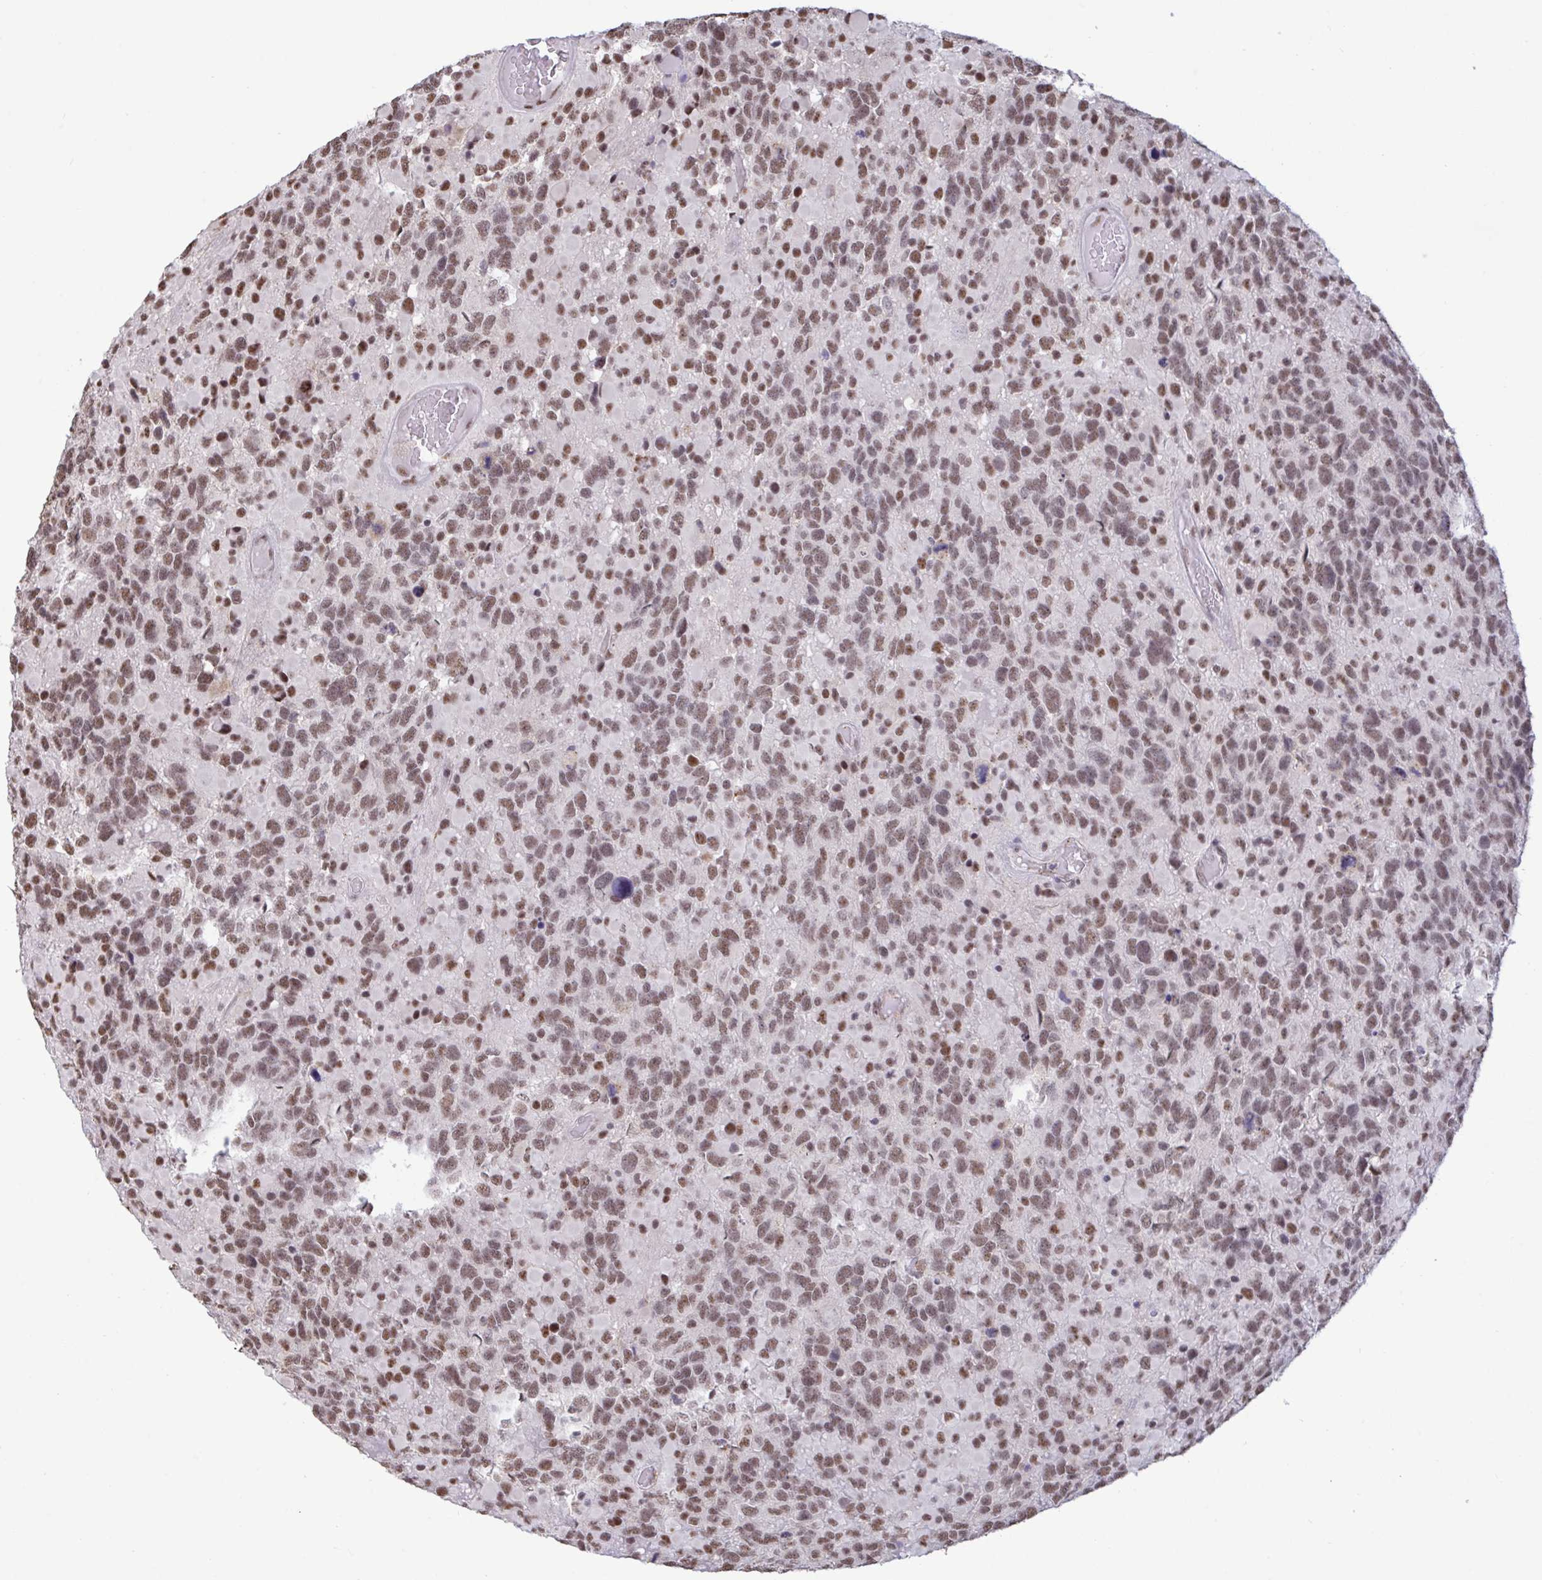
{"staining": {"intensity": "moderate", "quantity": ">75%", "location": "nuclear"}, "tissue": "glioma", "cell_type": "Tumor cells", "image_type": "cancer", "snomed": [{"axis": "morphology", "description": "Glioma, malignant, High grade"}, {"axis": "topography", "description": "Brain"}], "caption": "A brown stain labels moderate nuclear staining of a protein in human malignant high-grade glioma tumor cells.", "gene": "PUF60", "patient": {"sex": "female", "age": 40}}